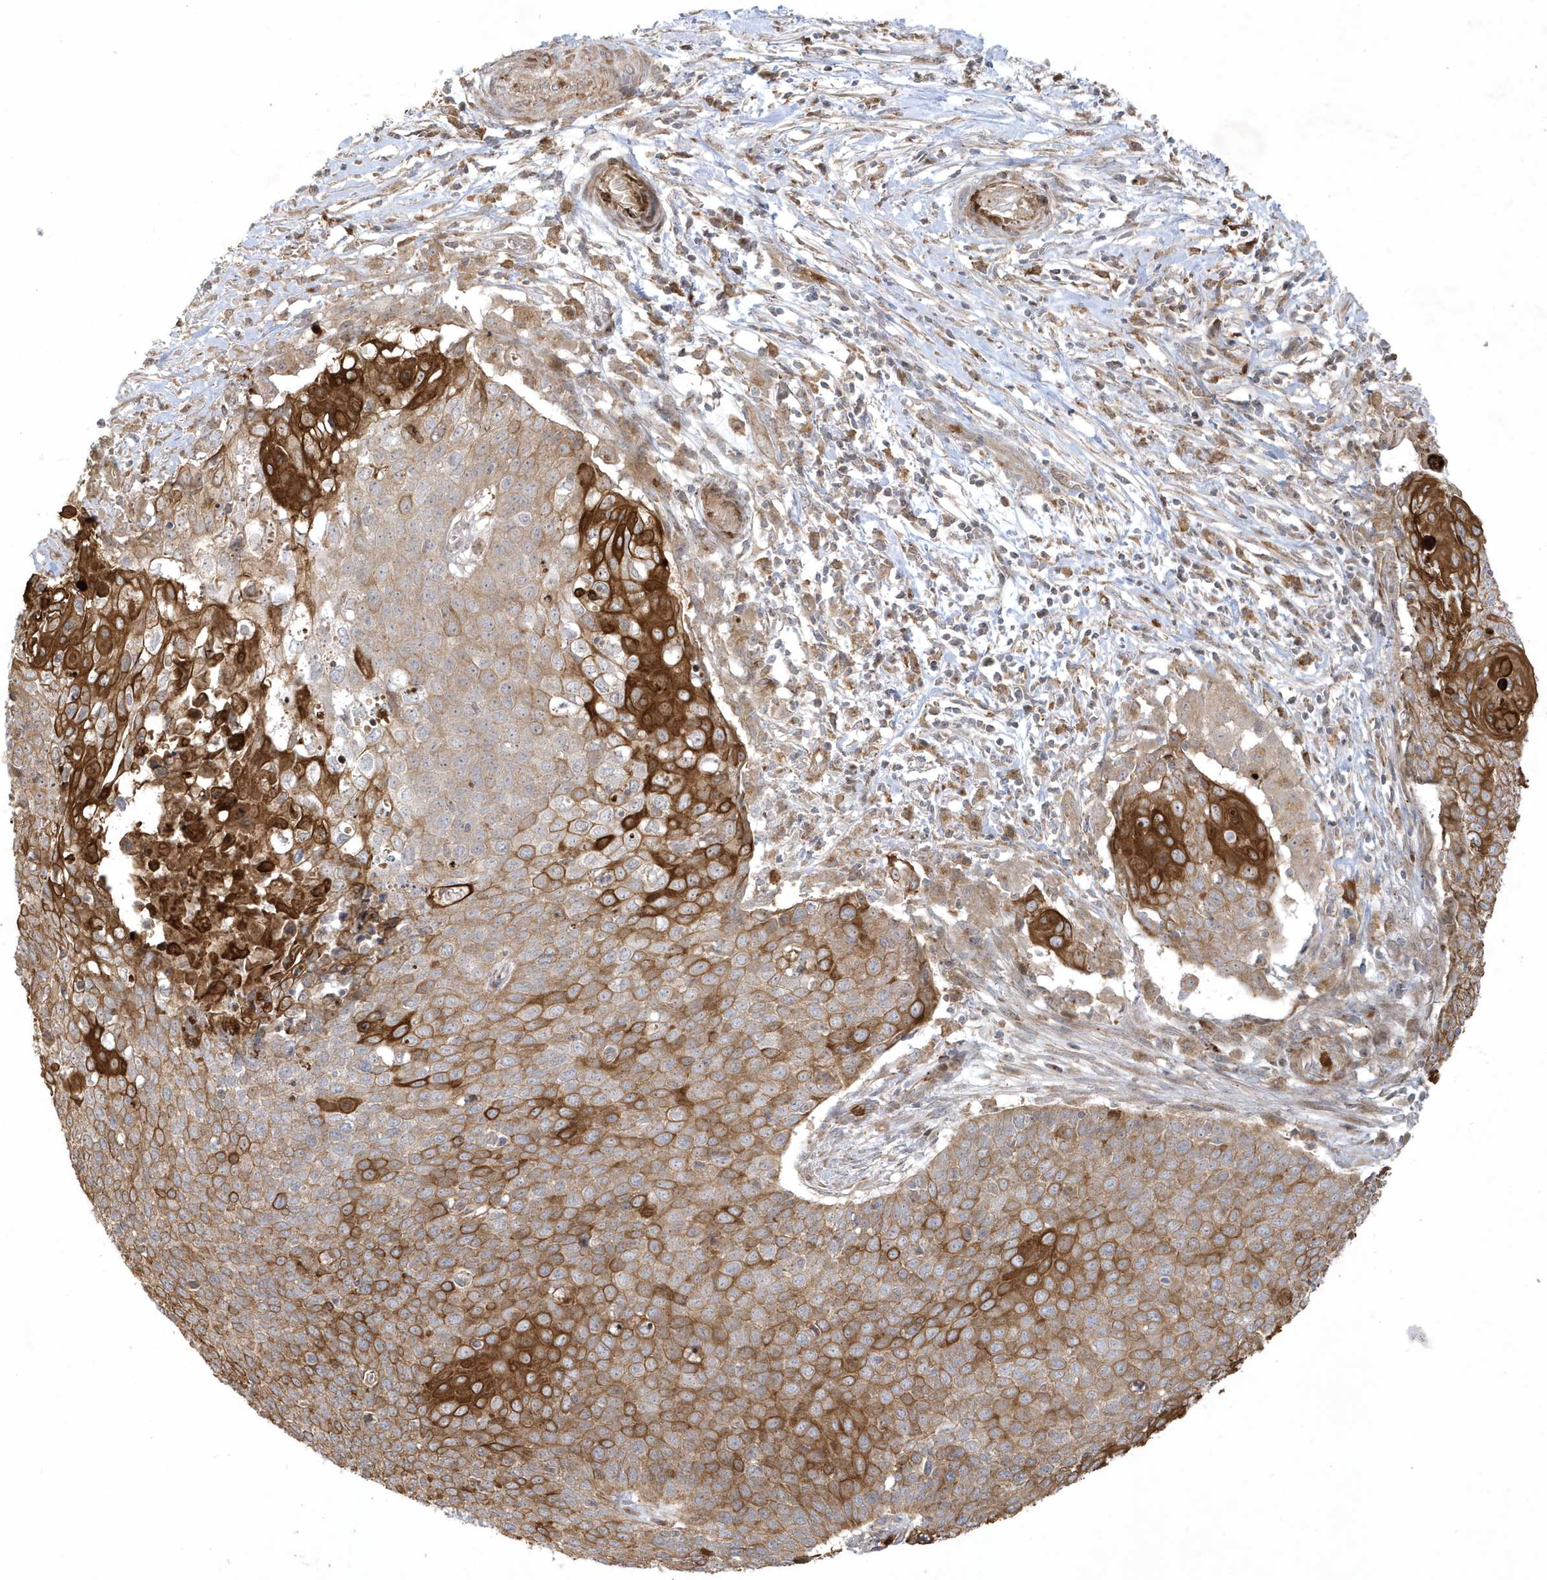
{"staining": {"intensity": "strong", "quantity": "25%-75%", "location": "cytoplasmic/membranous"}, "tissue": "cervical cancer", "cell_type": "Tumor cells", "image_type": "cancer", "snomed": [{"axis": "morphology", "description": "Squamous cell carcinoma, NOS"}, {"axis": "topography", "description": "Cervix"}], "caption": "Cervical cancer (squamous cell carcinoma) tissue shows strong cytoplasmic/membranous positivity in about 25%-75% of tumor cells", "gene": "IFT57", "patient": {"sex": "female", "age": 39}}